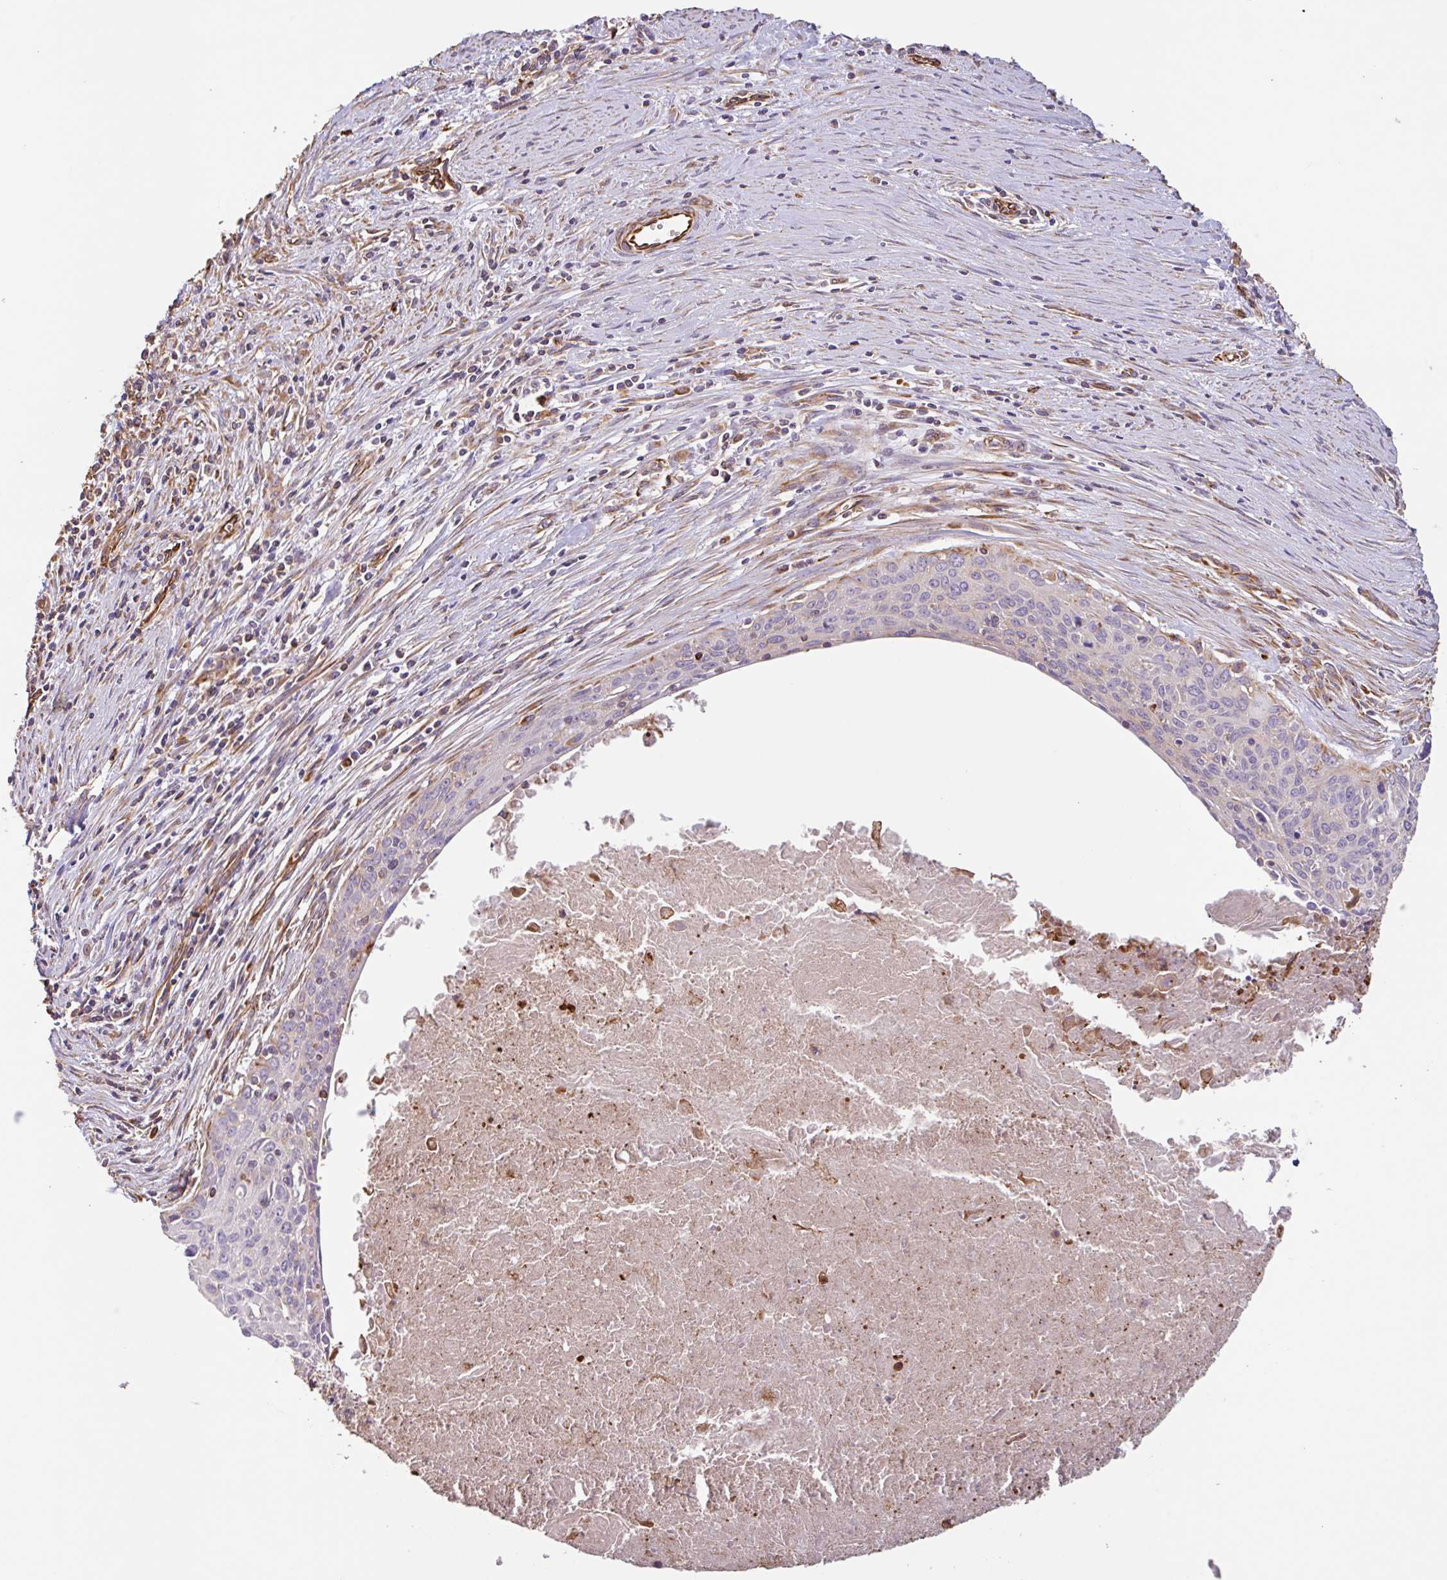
{"staining": {"intensity": "weak", "quantity": "<25%", "location": "cytoplasmic/membranous"}, "tissue": "cervical cancer", "cell_type": "Tumor cells", "image_type": "cancer", "snomed": [{"axis": "morphology", "description": "Squamous cell carcinoma, NOS"}, {"axis": "topography", "description": "Cervix"}], "caption": "Human cervical cancer stained for a protein using immunohistochemistry reveals no expression in tumor cells.", "gene": "ZNF790", "patient": {"sex": "female", "age": 55}}